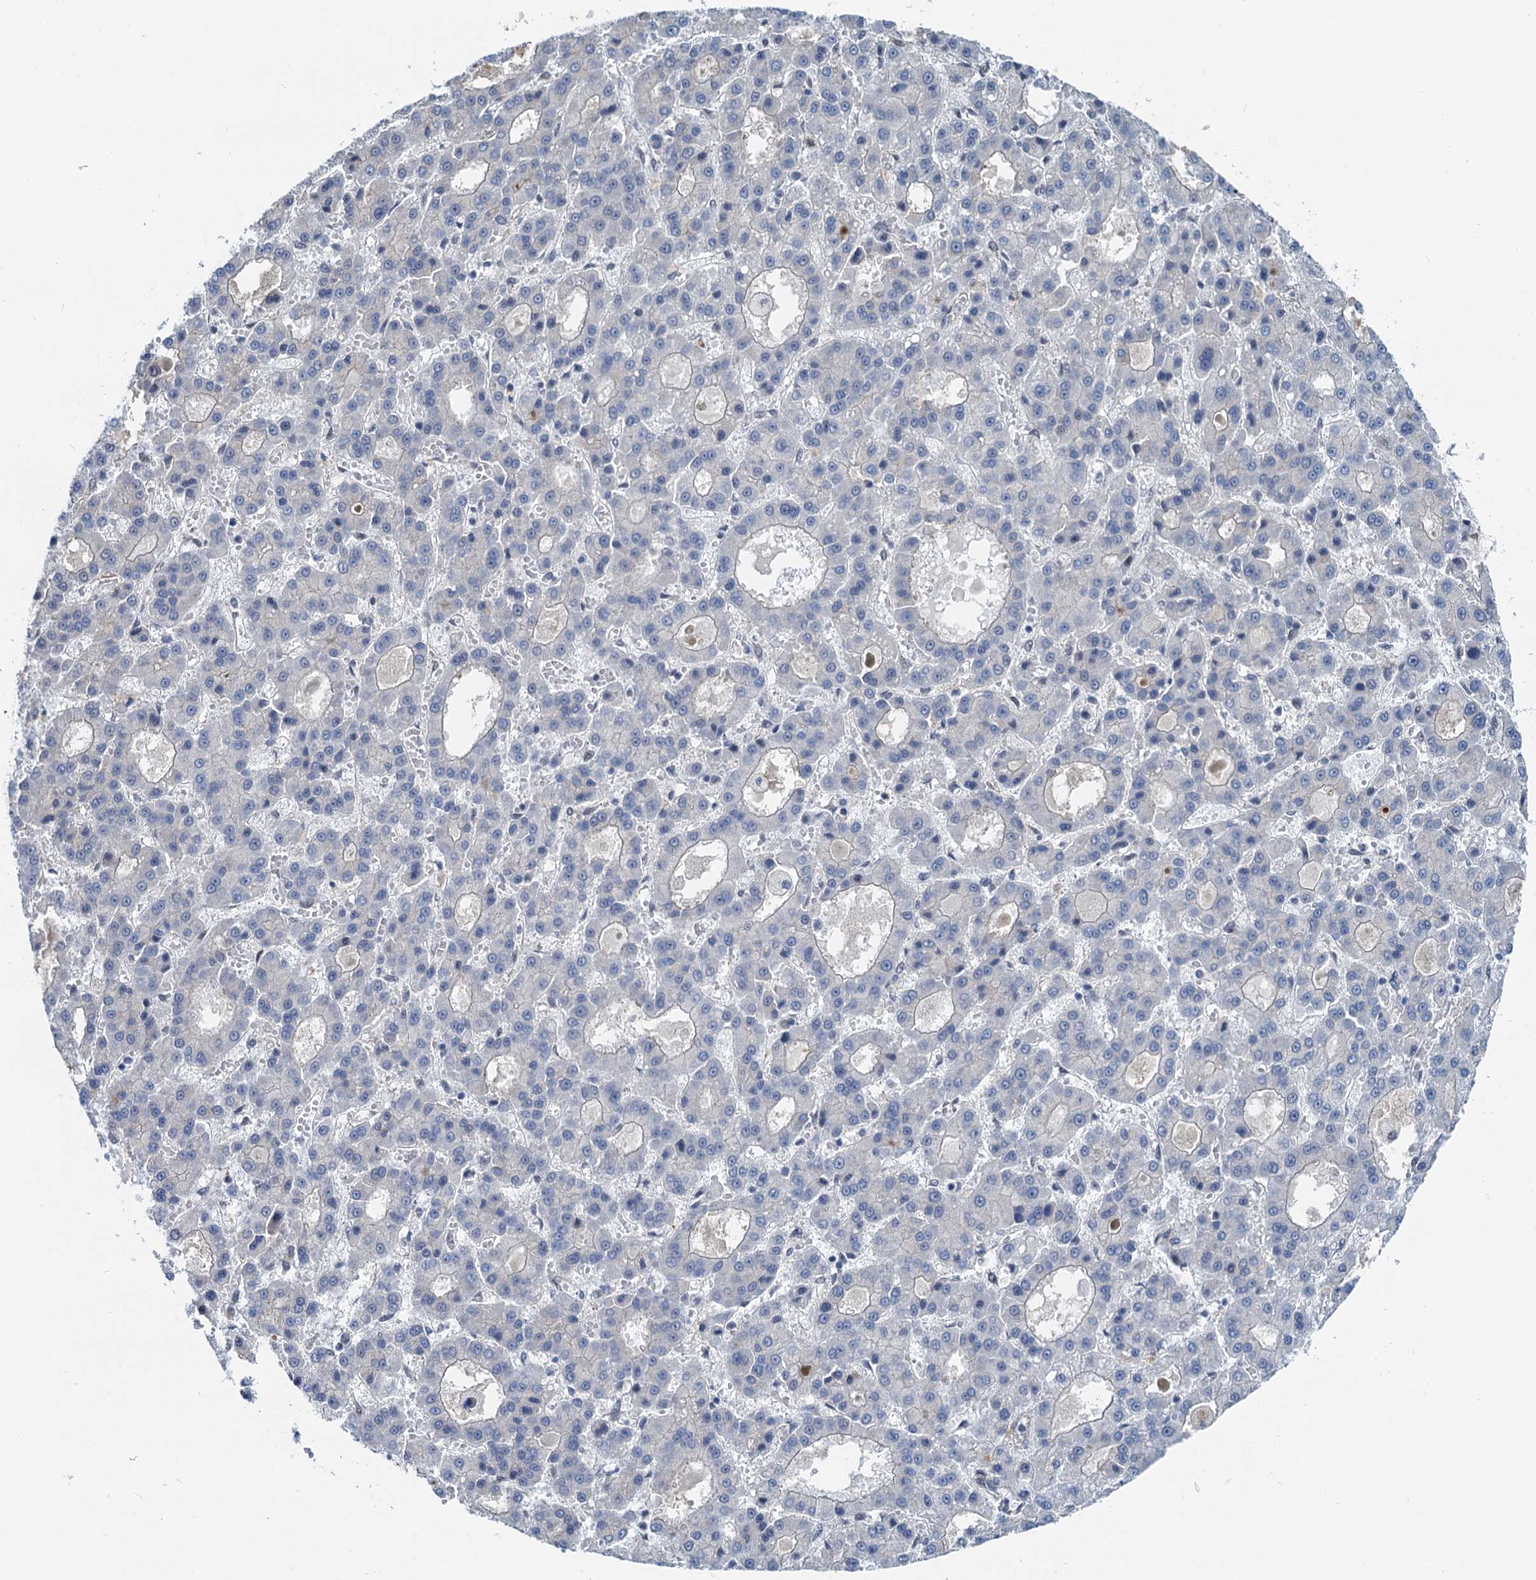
{"staining": {"intensity": "negative", "quantity": "none", "location": "none"}, "tissue": "liver cancer", "cell_type": "Tumor cells", "image_type": "cancer", "snomed": [{"axis": "morphology", "description": "Carcinoma, Hepatocellular, NOS"}, {"axis": "topography", "description": "Liver"}], "caption": "The histopathology image displays no significant expression in tumor cells of liver cancer (hepatocellular carcinoma). Brightfield microscopy of immunohistochemistry stained with DAB (3,3'-diaminobenzidine) (brown) and hematoxylin (blue), captured at high magnification.", "gene": "CFDP1", "patient": {"sex": "male", "age": 70}}